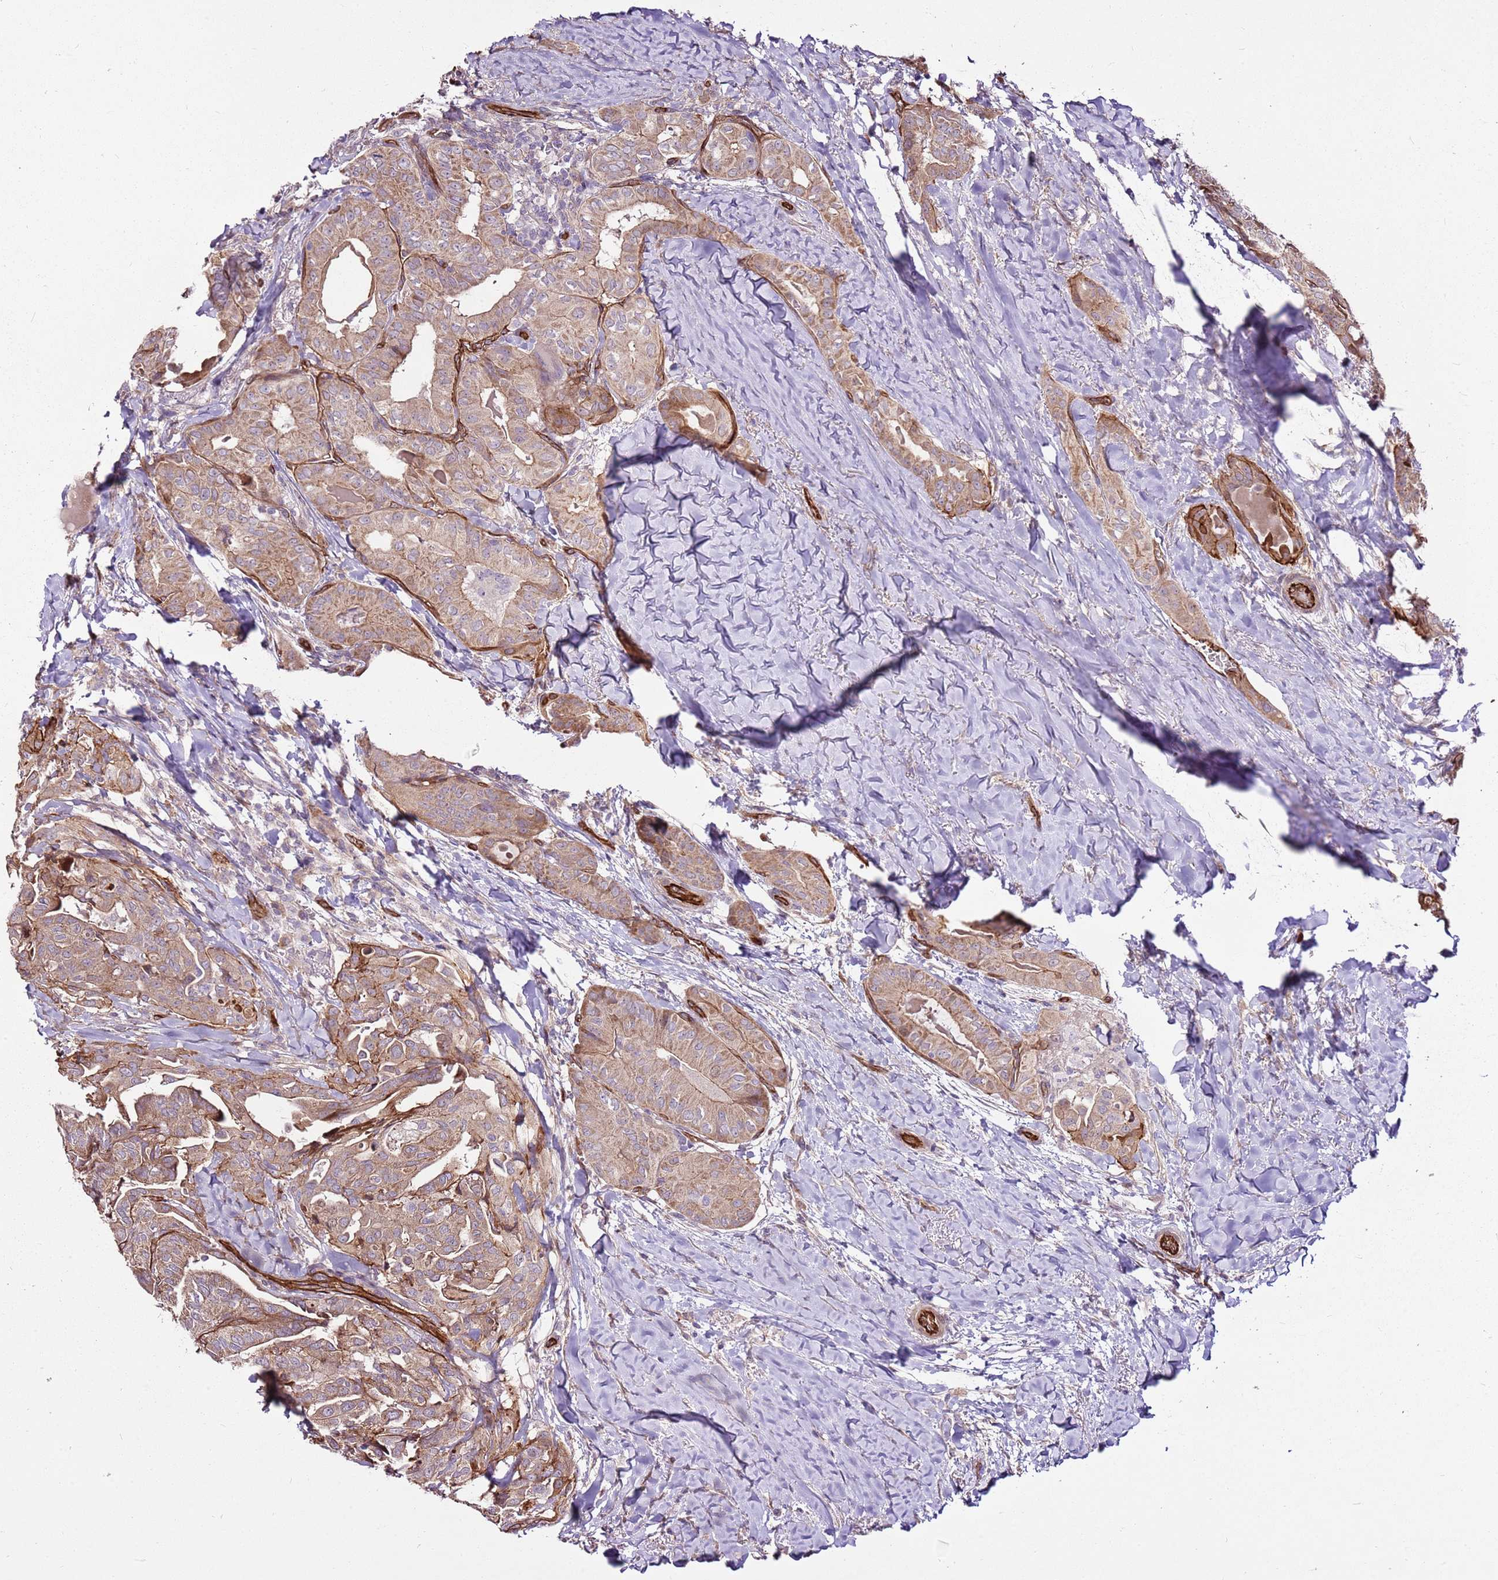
{"staining": {"intensity": "moderate", "quantity": ">75%", "location": "cytoplasmic/membranous"}, "tissue": "thyroid cancer", "cell_type": "Tumor cells", "image_type": "cancer", "snomed": [{"axis": "morphology", "description": "Papillary adenocarcinoma, NOS"}, {"axis": "topography", "description": "Thyroid gland"}], "caption": "Thyroid cancer (papillary adenocarcinoma) stained with a protein marker displays moderate staining in tumor cells.", "gene": "ZNF827", "patient": {"sex": "female", "age": 68}}